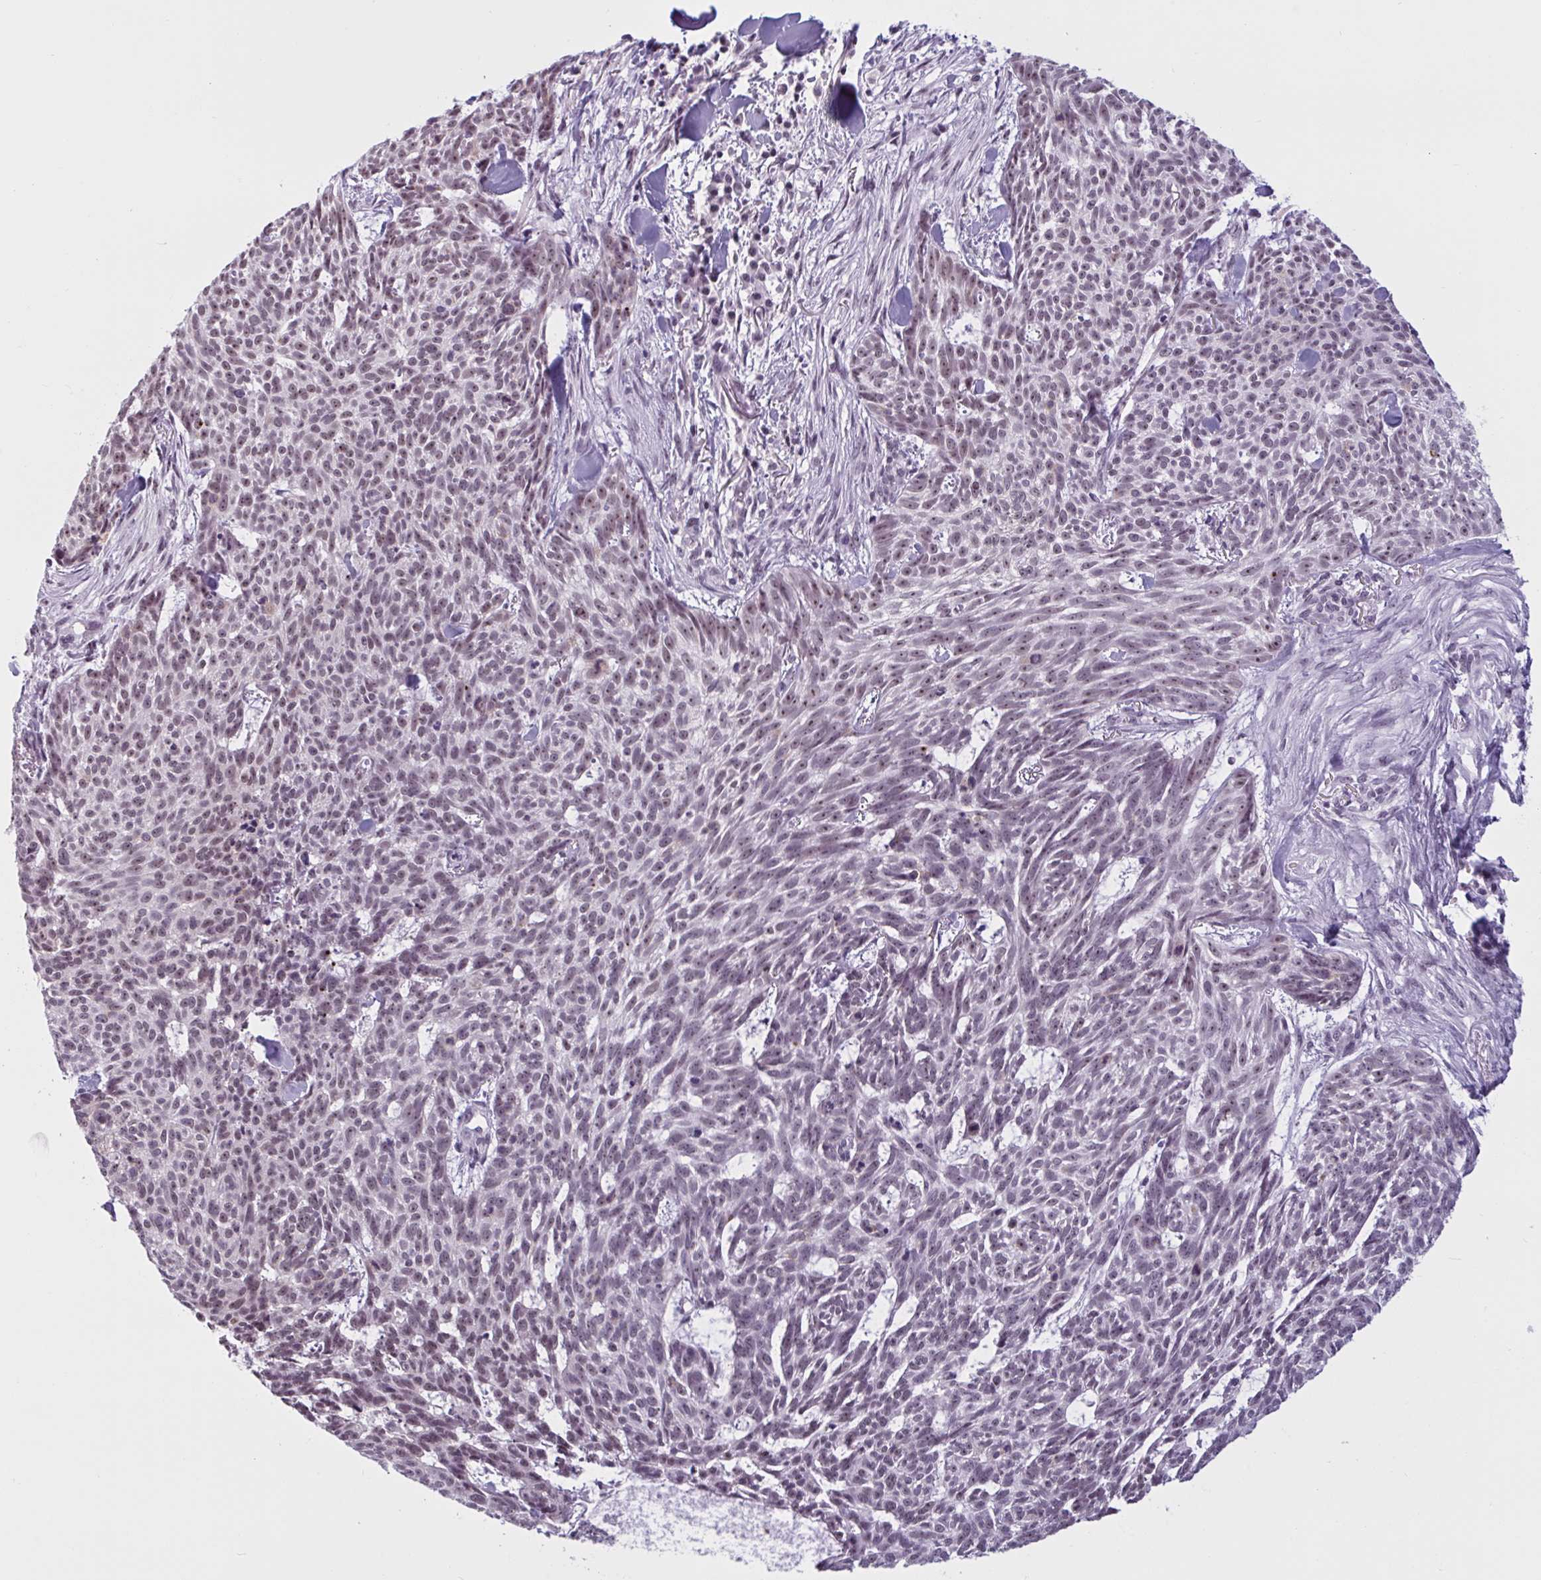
{"staining": {"intensity": "weak", "quantity": ">75%", "location": "nuclear"}, "tissue": "skin cancer", "cell_type": "Tumor cells", "image_type": "cancer", "snomed": [{"axis": "morphology", "description": "Basal cell carcinoma"}, {"axis": "topography", "description": "Skin"}], "caption": "An immunohistochemistry (IHC) photomicrograph of tumor tissue is shown. Protein staining in brown shows weak nuclear positivity in skin cancer (basal cell carcinoma) within tumor cells.", "gene": "TGM6", "patient": {"sex": "female", "age": 93}}